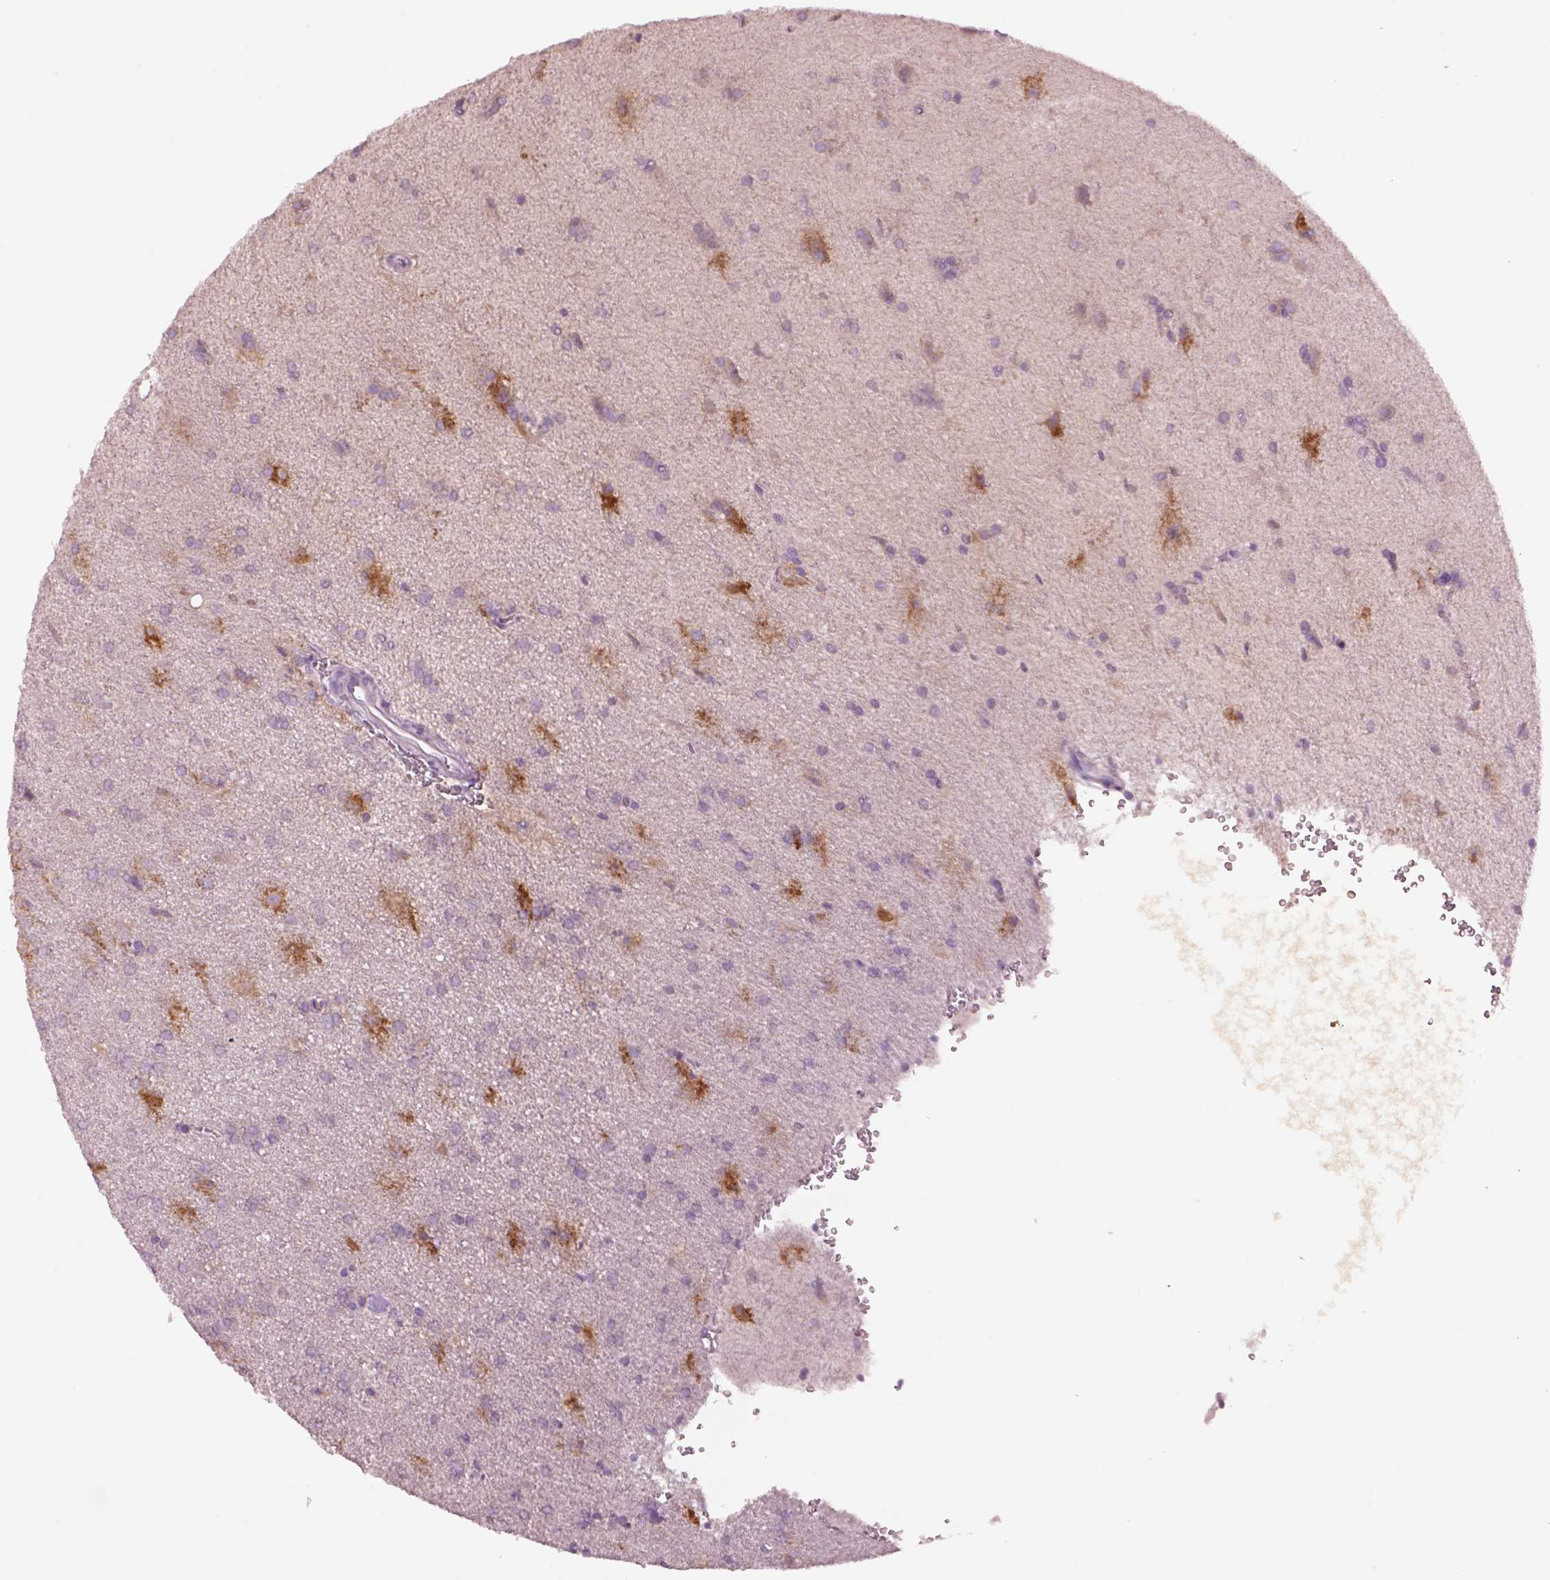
{"staining": {"intensity": "negative", "quantity": "none", "location": "none"}, "tissue": "glioma", "cell_type": "Tumor cells", "image_type": "cancer", "snomed": [{"axis": "morphology", "description": "Glioma, malignant, Low grade"}, {"axis": "topography", "description": "Brain"}], "caption": "IHC histopathology image of neoplastic tissue: malignant glioma (low-grade) stained with DAB (3,3'-diaminobenzidine) displays no significant protein positivity in tumor cells.", "gene": "CLPSL1", "patient": {"sex": "male", "age": 58}}